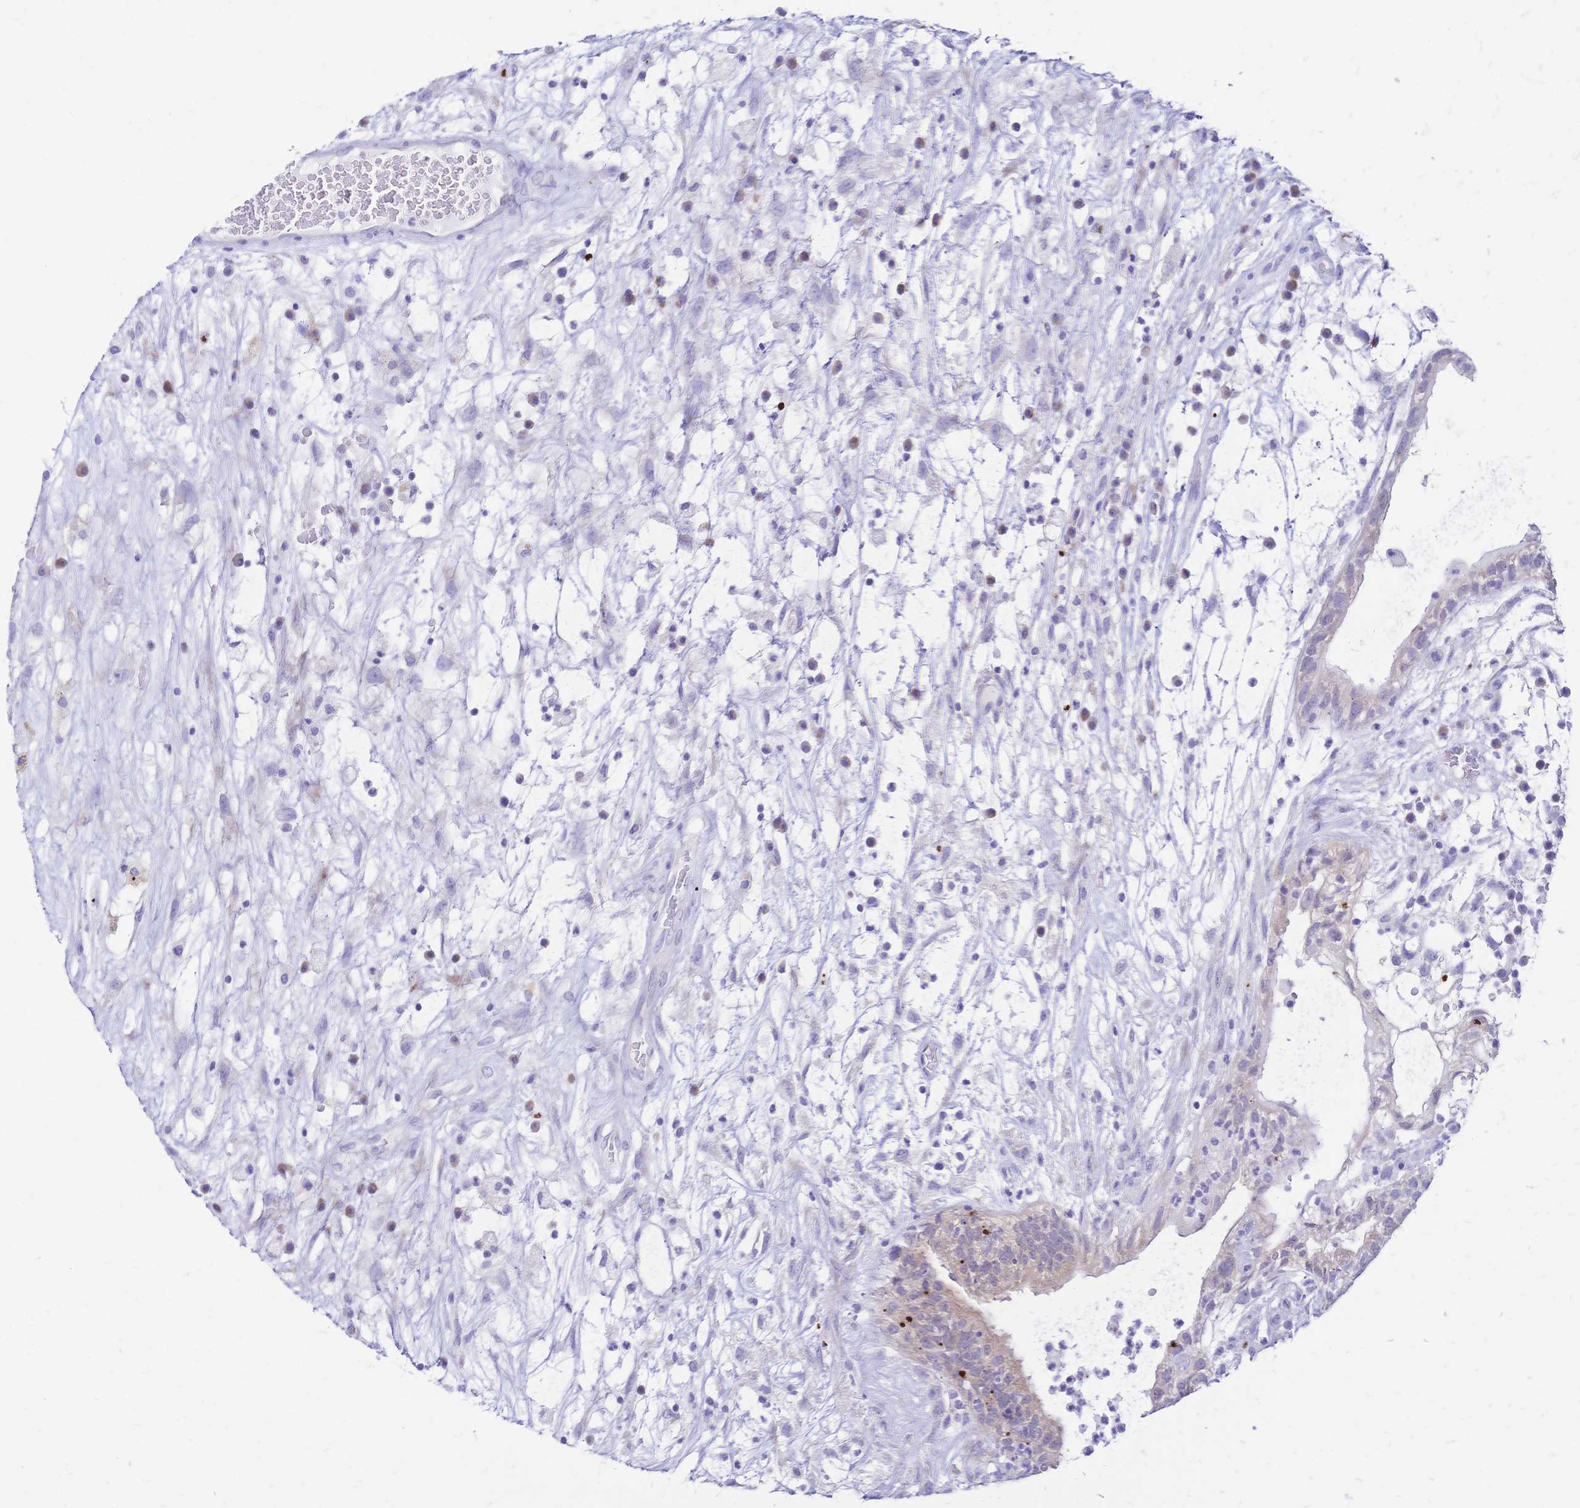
{"staining": {"intensity": "negative", "quantity": "none", "location": "none"}, "tissue": "testis cancer", "cell_type": "Tumor cells", "image_type": "cancer", "snomed": [{"axis": "morphology", "description": "Normal tissue, NOS"}, {"axis": "morphology", "description": "Carcinoma, Embryonal, NOS"}, {"axis": "topography", "description": "Testis"}], "caption": "Testis cancer (embryonal carcinoma) was stained to show a protein in brown. There is no significant expression in tumor cells.", "gene": "GRB7", "patient": {"sex": "male", "age": 32}}